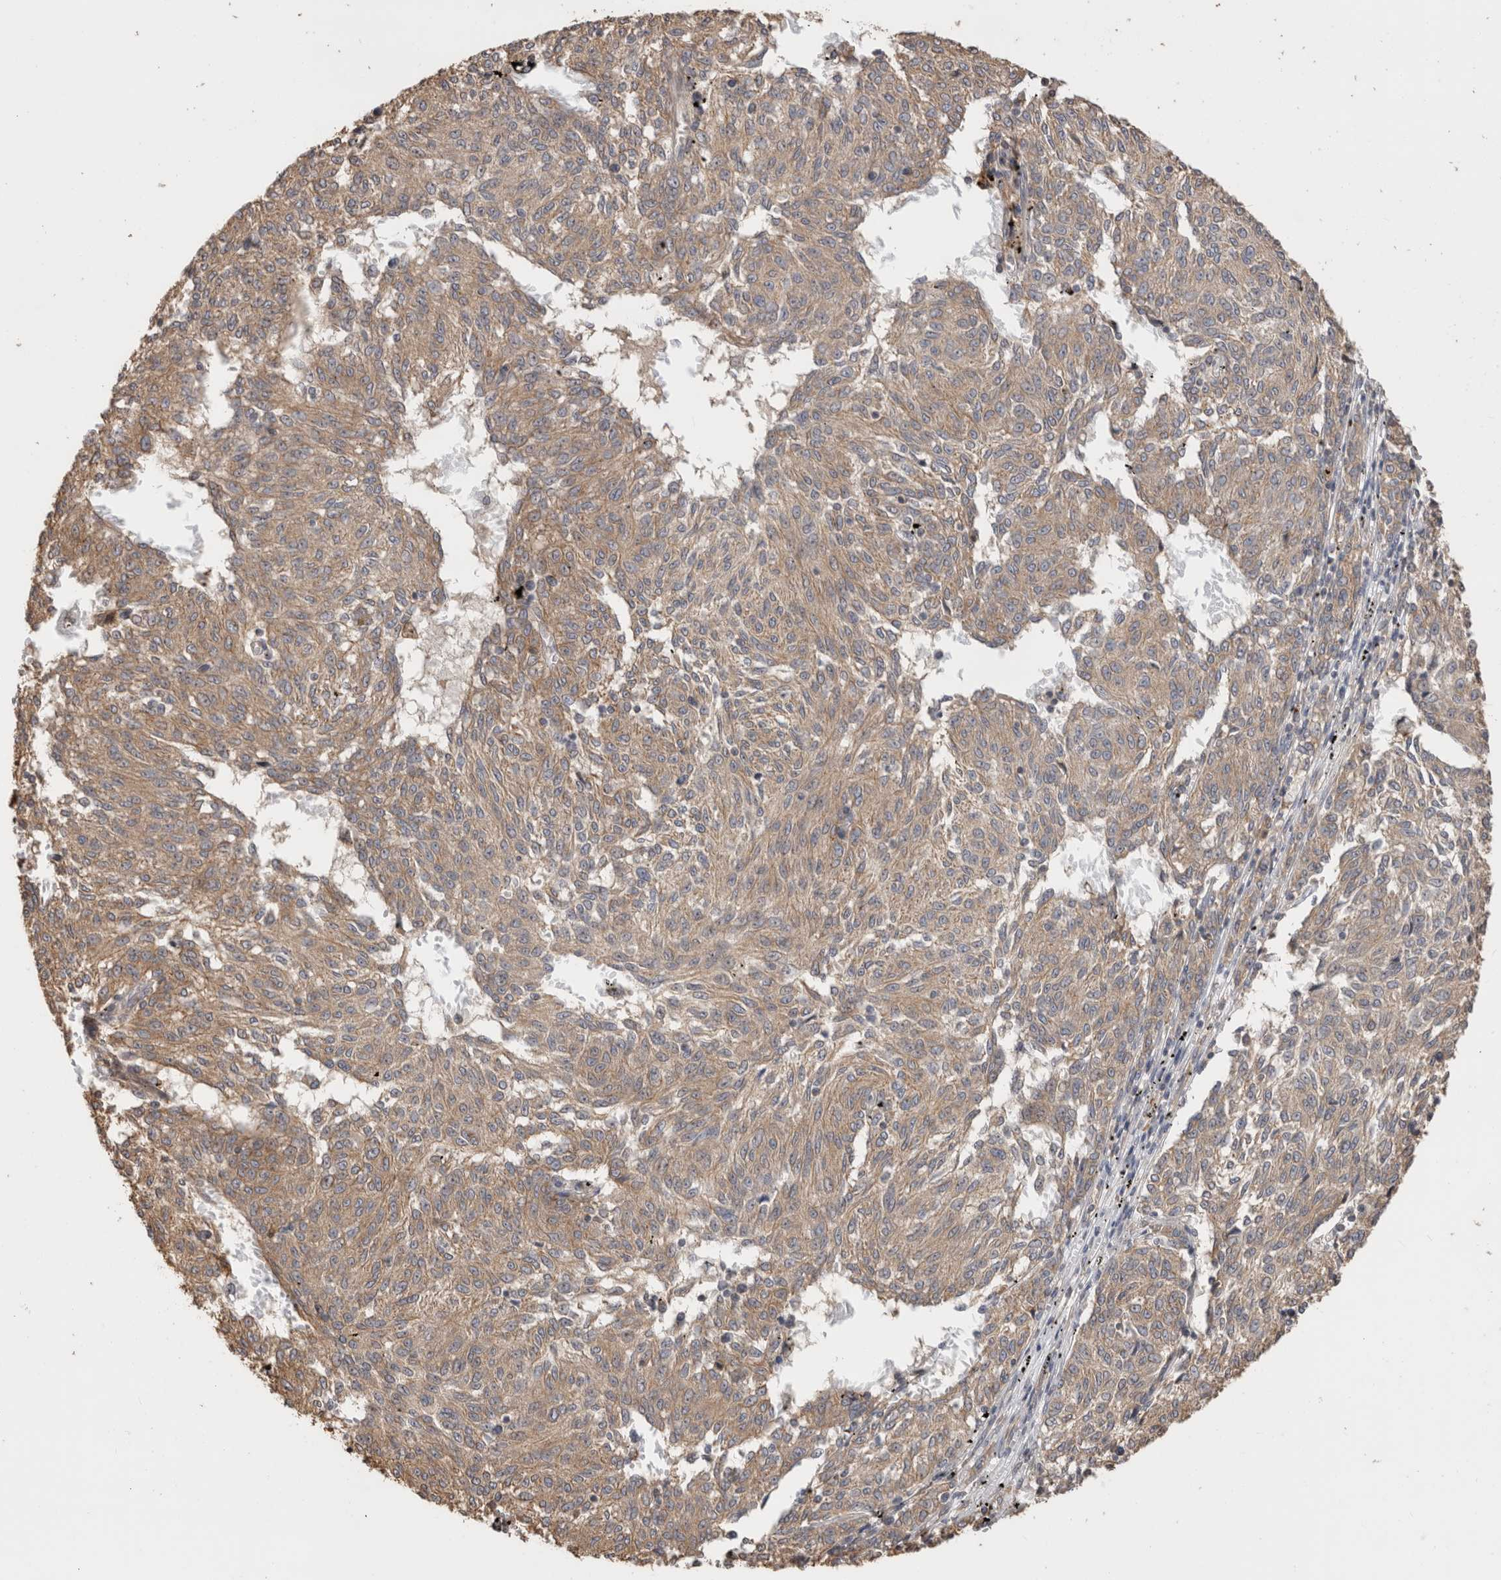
{"staining": {"intensity": "weak", "quantity": ">75%", "location": "cytoplasmic/membranous"}, "tissue": "melanoma", "cell_type": "Tumor cells", "image_type": "cancer", "snomed": [{"axis": "morphology", "description": "Malignant melanoma, NOS"}, {"axis": "topography", "description": "Skin"}], "caption": "An image showing weak cytoplasmic/membranous positivity in about >75% of tumor cells in melanoma, as visualized by brown immunohistochemical staining.", "gene": "CLIP1", "patient": {"sex": "female", "age": 72}}